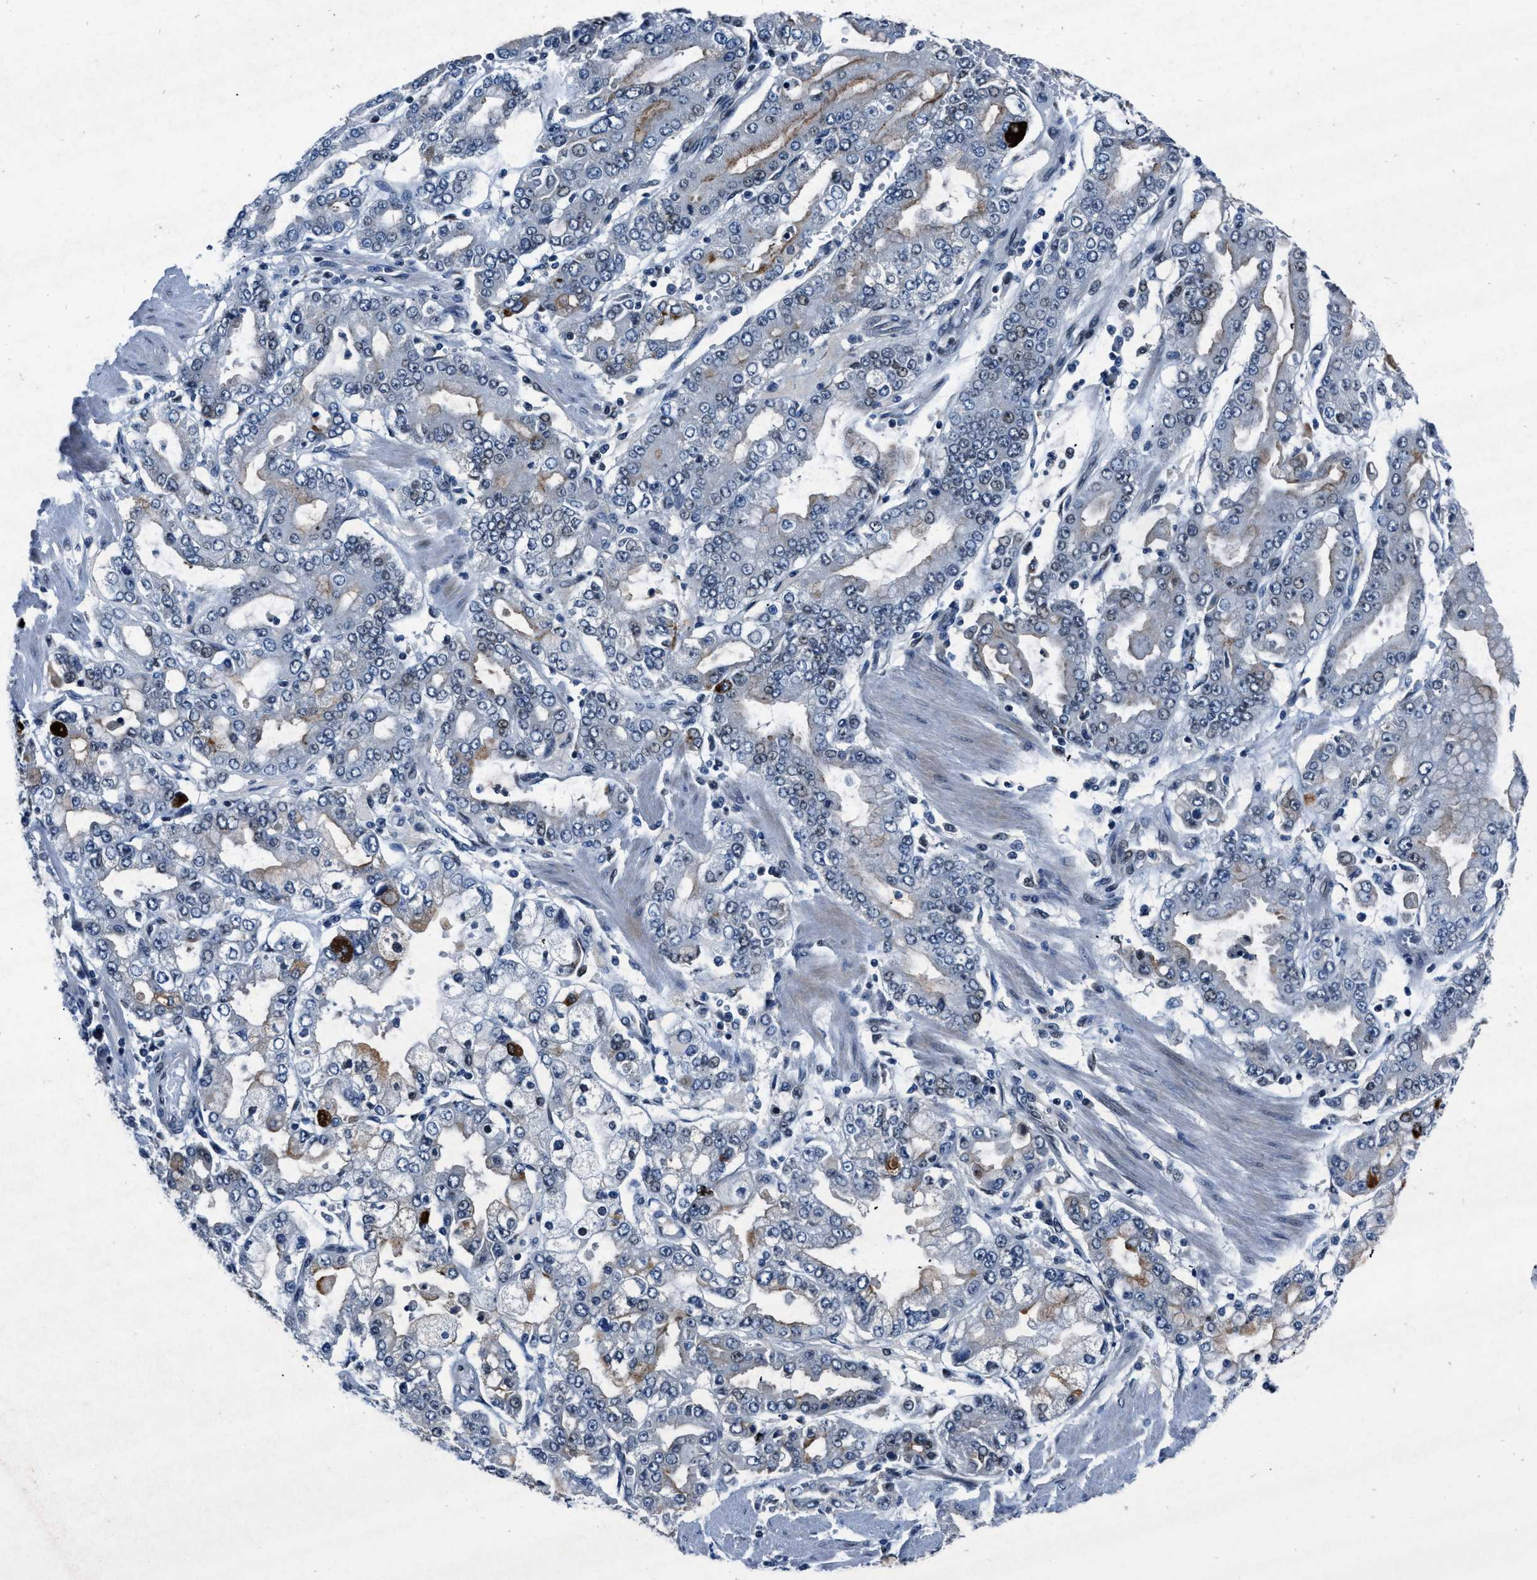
{"staining": {"intensity": "negative", "quantity": "none", "location": "none"}, "tissue": "stomach cancer", "cell_type": "Tumor cells", "image_type": "cancer", "snomed": [{"axis": "morphology", "description": "Adenocarcinoma, NOS"}, {"axis": "topography", "description": "Stomach"}], "caption": "Stomach adenocarcinoma was stained to show a protein in brown. There is no significant positivity in tumor cells. (Brightfield microscopy of DAB (3,3'-diaminobenzidine) IHC at high magnification).", "gene": "PHLDA1", "patient": {"sex": "male", "age": 76}}